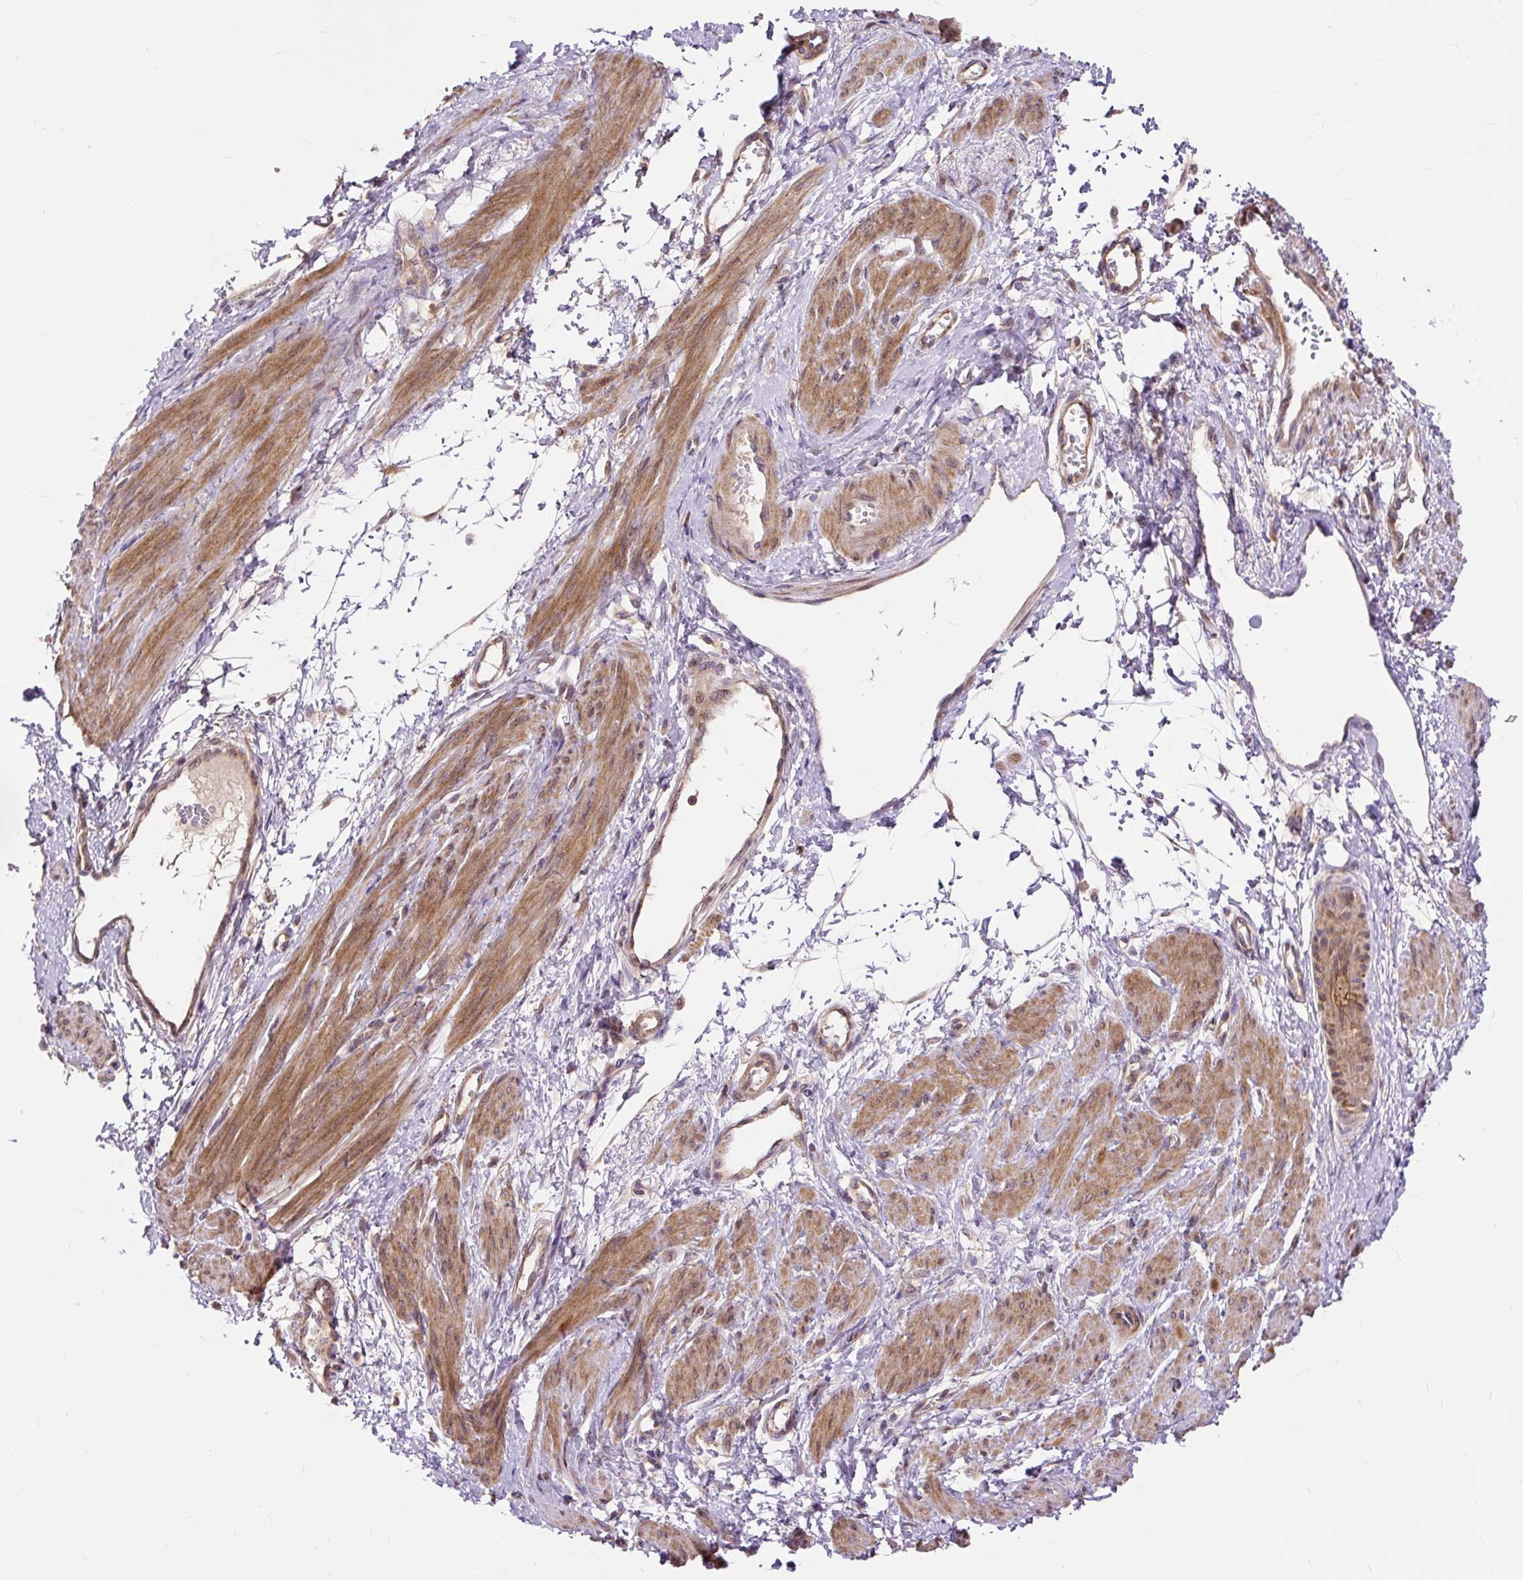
{"staining": {"intensity": "moderate", "quantity": ">75%", "location": "cytoplasmic/membranous"}, "tissue": "smooth muscle", "cell_type": "Smooth muscle cells", "image_type": "normal", "snomed": [{"axis": "morphology", "description": "Normal tissue, NOS"}, {"axis": "topography", "description": "Smooth muscle"}, {"axis": "topography", "description": "Uterus"}], "caption": "This is an image of IHC staining of normal smooth muscle, which shows moderate expression in the cytoplasmic/membranous of smooth muscle cells.", "gene": "TRIAP1", "patient": {"sex": "female", "age": 39}}